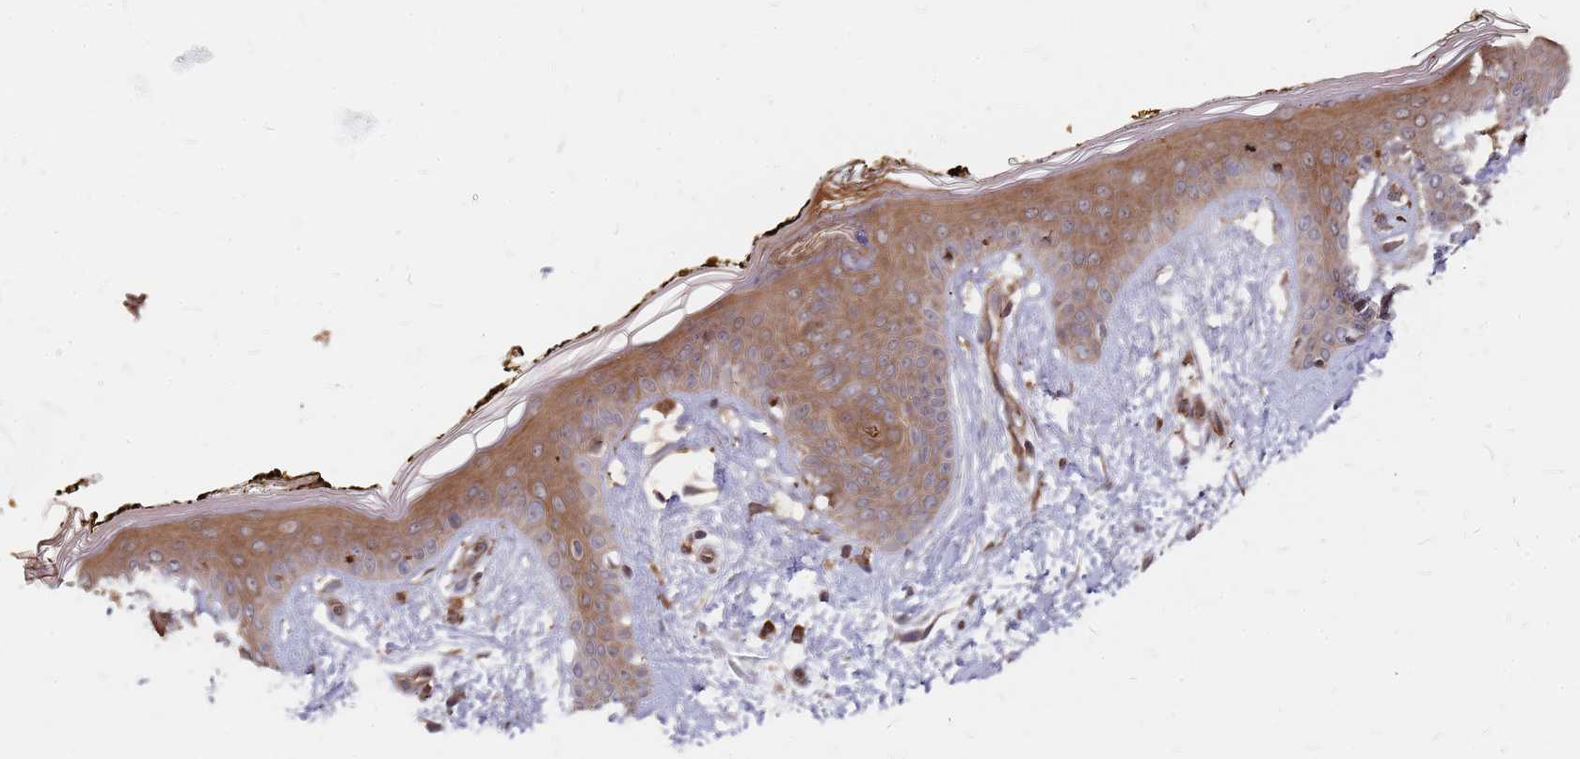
{"staining": {"intensity": "strong", "quantity": ">75%", "location": "cytoplasmic/membranous"}, "tissue": "skin", "cell_type": "Fibroblasts", "image_type": "normal", "snomed": [{"axis": "morphology", "description": "Normal tissue, NOS"}, {"axis": "topography", "description": "Skin"}], "caption": "Approximately >75% of fibroblasts in unremarkable human skin display strong cytoplasmic/membranous protein staining as visualized by brown immunohistochemical staining.", "gene": "TRABD", "patient": {"sex": "female", "age": 34}}